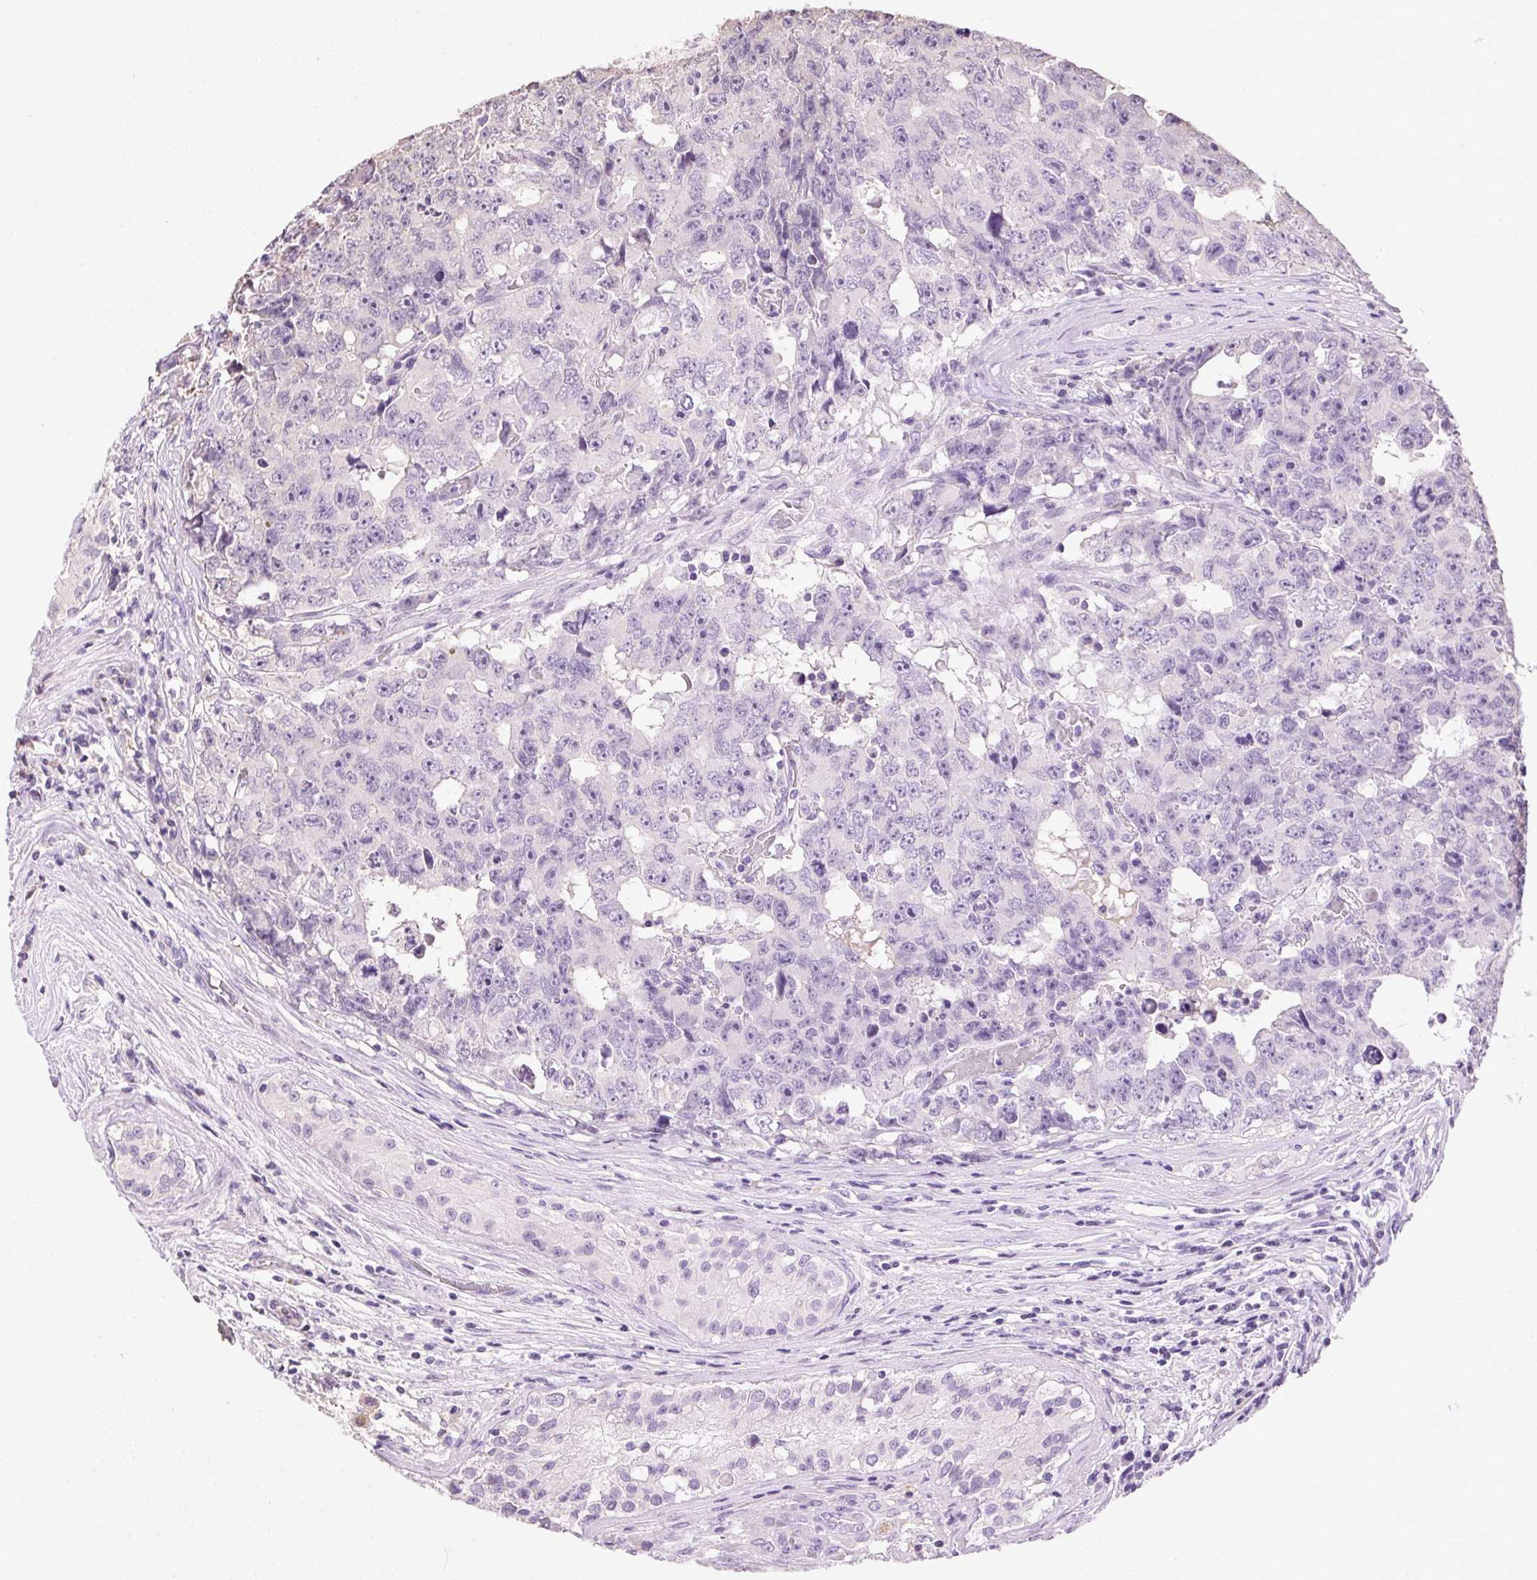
{"staining": {"intensity": "negative", "quantity": "none", "location": "none"}, "tissue": "testis cancer", "cell_type": "Tumor cells", "image_type": "cancer", "snomed": [{"axis": "morphology", "description": "Carcinoma, Embryonal, NOS"}, {"axis": "topography", "description": "Testis"}], "caption": "Embryonal carcinoma (testis) was stained to show a protein in brown. There is no significant staining in tumor cells.", "gene": "SYCE2", "patient": {"sex": "male", "age": 24}}